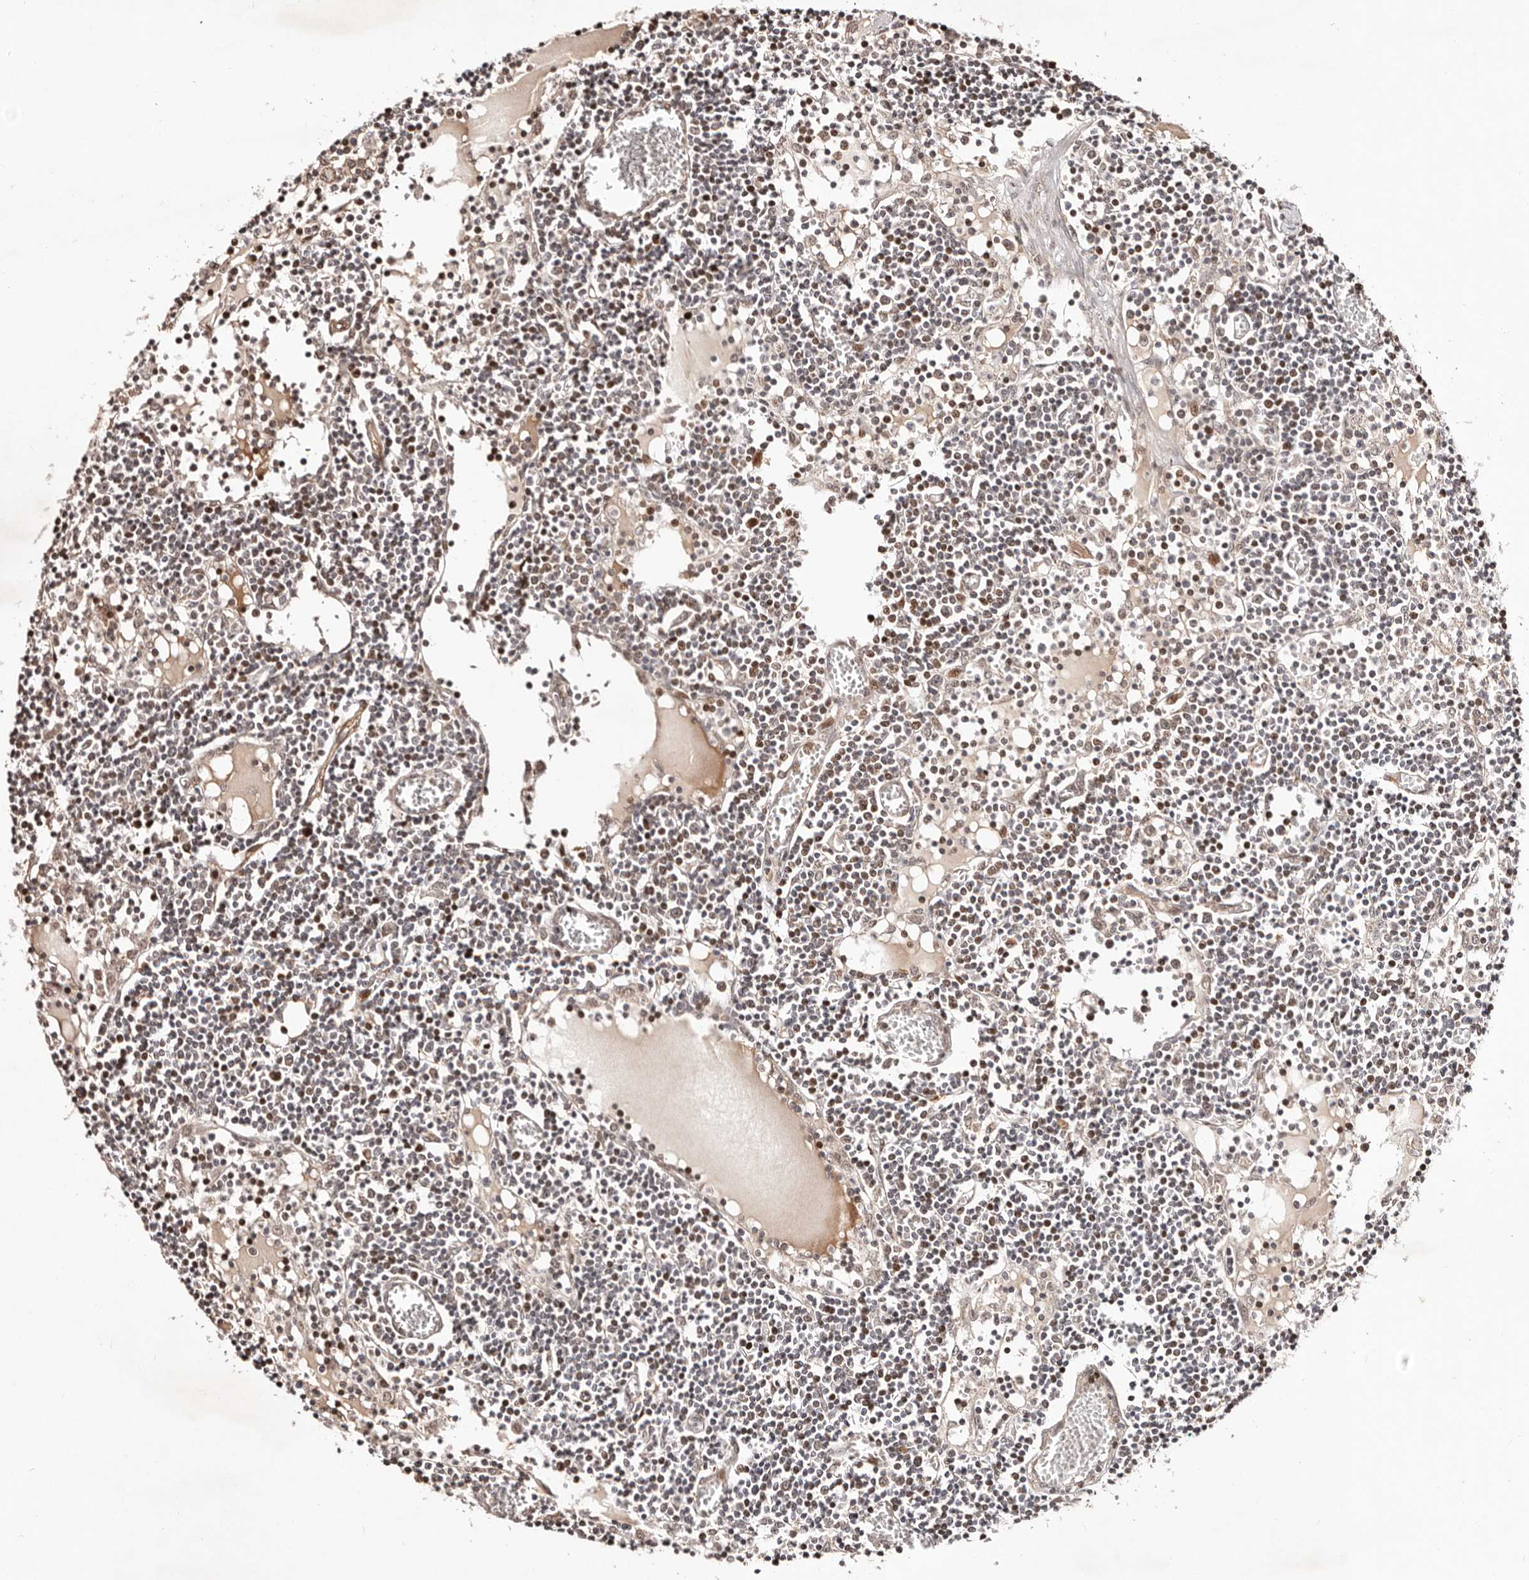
{"staining": {"intensity": "strong", "quantity": "<25%", "location": "nuclear"}, "tissue": "lymph node", "cell_type": "Germinal center cells", "image_type": "normal", "snomed": [{"axis": "morphology", "description": "Normal tissue, NOS"}, {"axis": "topography", "description": "Lymph node"}], "caption": "This photomicrograph reveals IHC staining of benign lymph node, with medium strong nuclear expression in about <25% of germinal center cells.", "gene": "HIVEP3", "patient": {"sex": "female", "age": 11}}